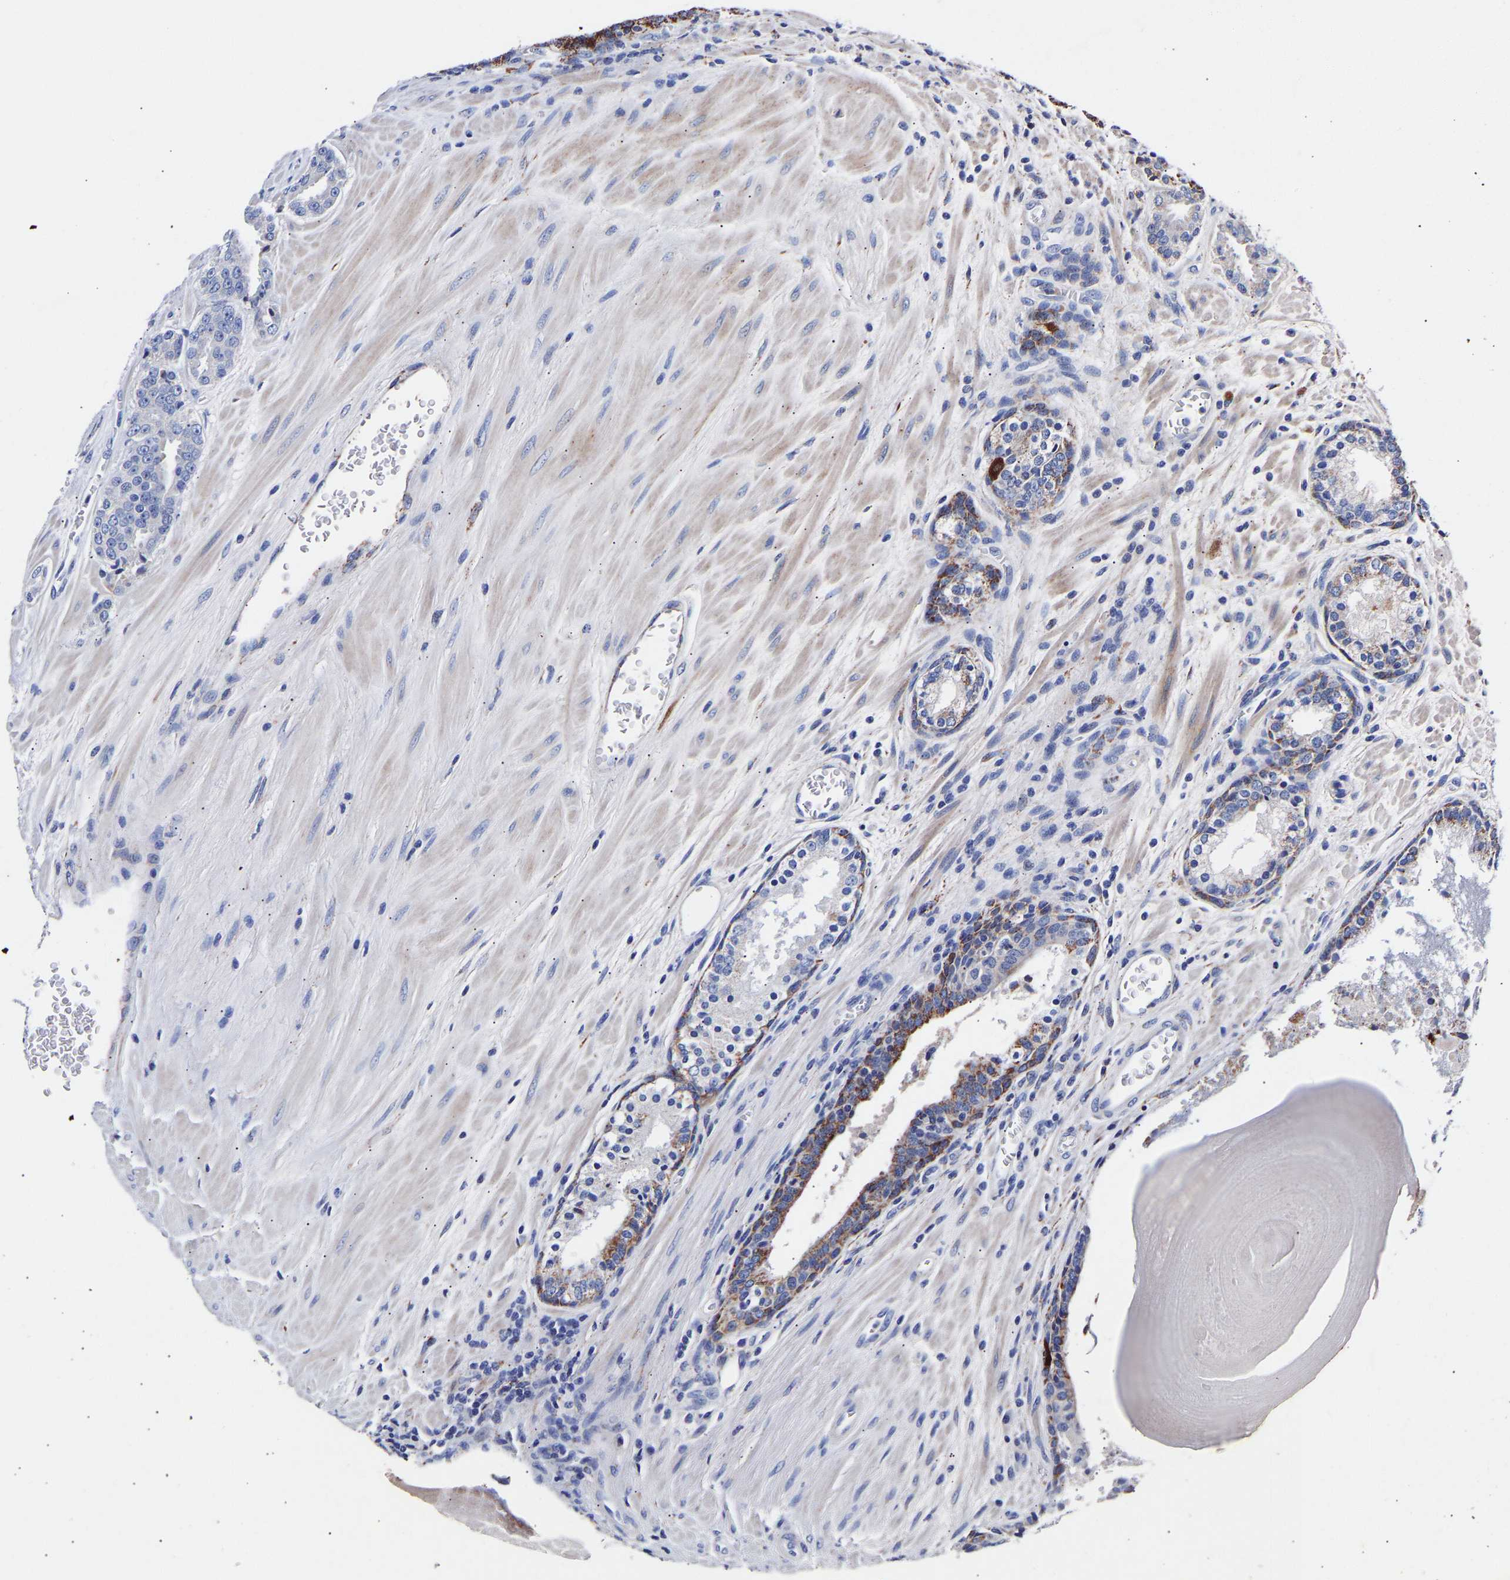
{"staining": {"intensity": "moderate", "quantity": "<25%", "location": "cytoplasmic/membranous"}, "tissue": "prostate cancer", "cell_type": "Tumor cells", "image_type": "cancer", "snomed": [{"axis": "morphology", "description": "Adenocarcinoma, High grade"}, {"axis": "topography", "description": "Prostate"}], "caption": "Prostate cancer (adenocarcinoma (high-grade)) stained with a protein marker shows moderate staining in tumor cells.", "gene": "SEM1", "patient": {"sex": "male", "age": 60}}